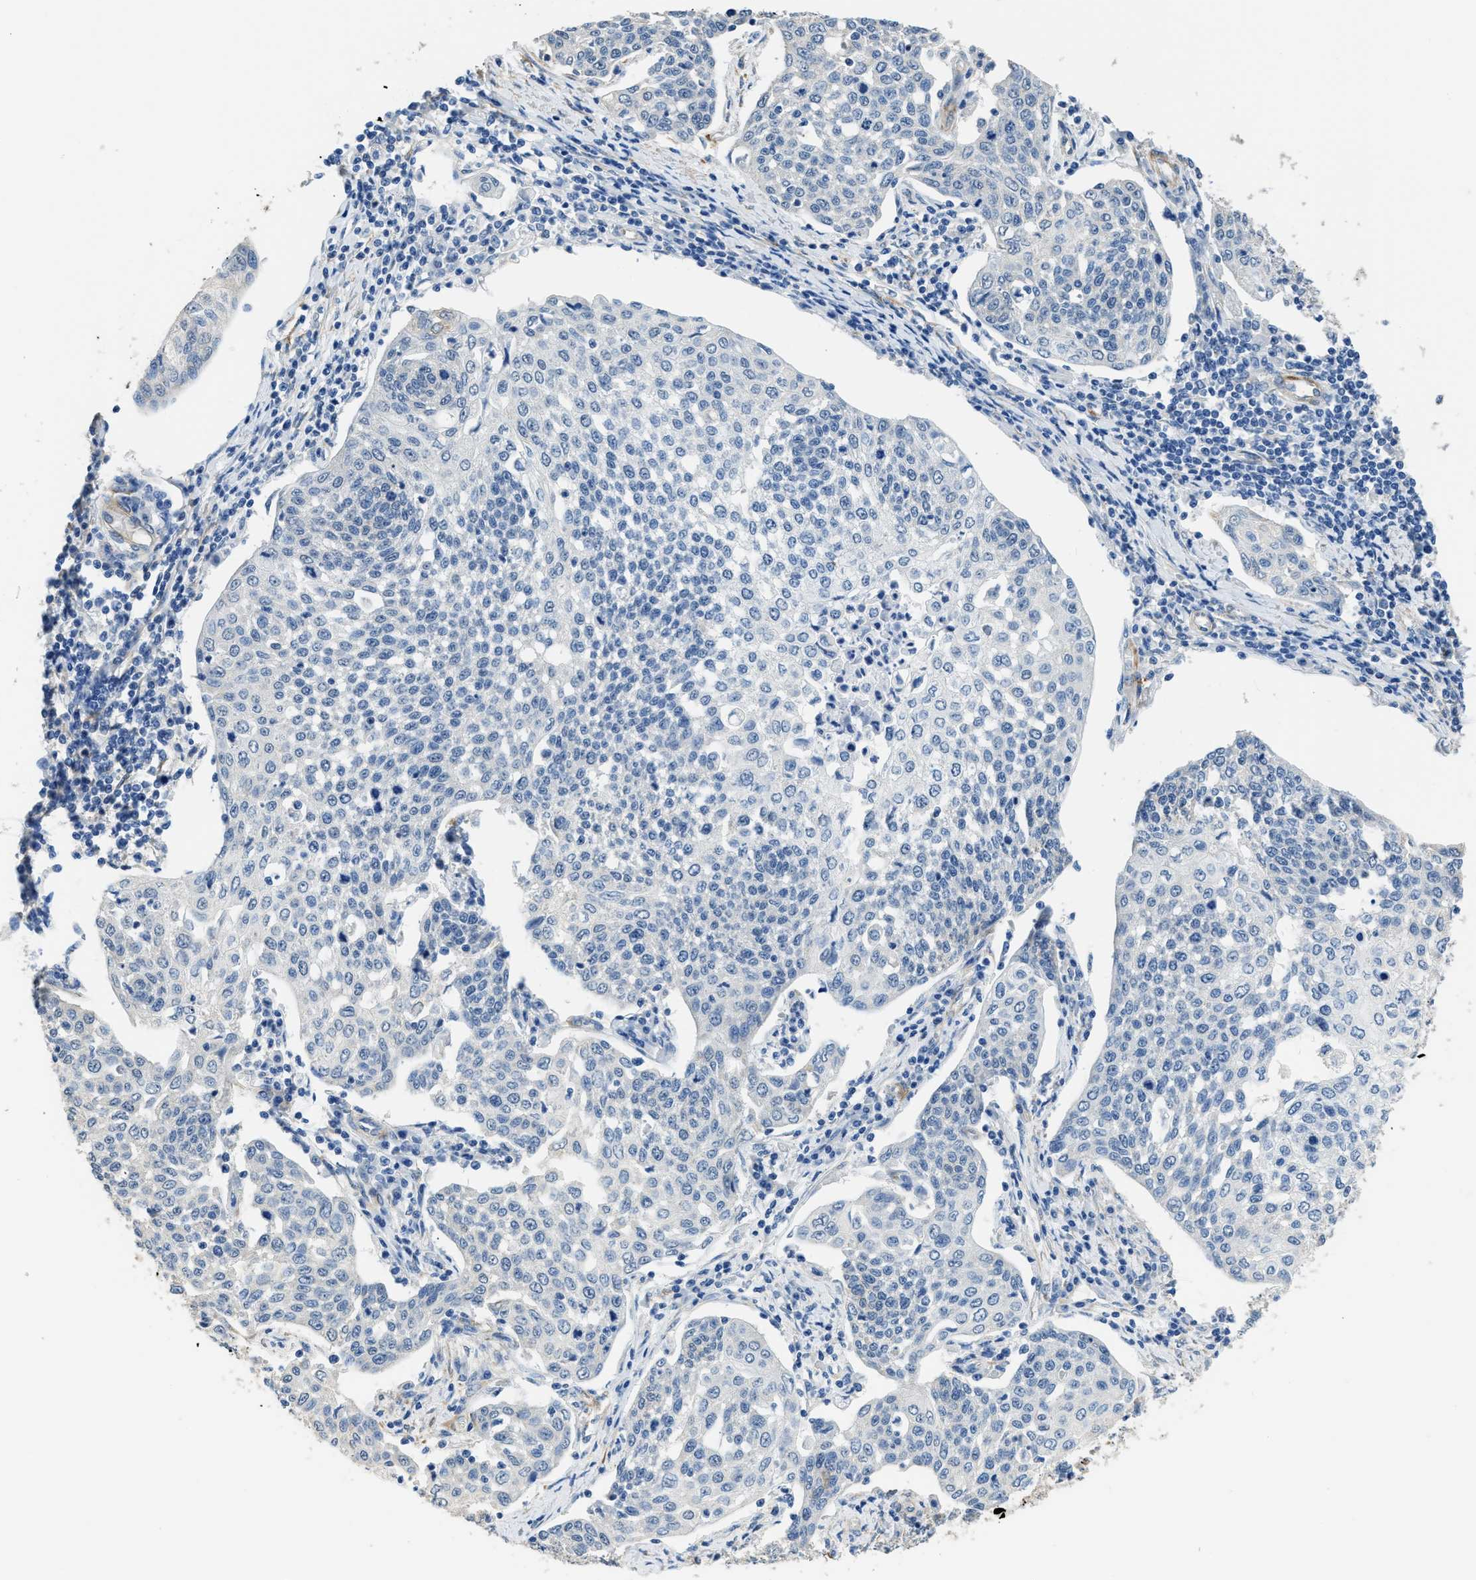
{"staining": {"intensity": "negative", "quantity": "none", "location": "none"}, "tissue": "cervical cancer", "cell_type": "Tumor cells", "image_type": "cancer", "snomed": [{"axis": "morphology", "description": "Squamous cell carcinoma, NOS"}, {"axis": "topography", "description": "Cervix"}], "caption": "An immunohistochemistry (IHC) image of cervical squamous cell carcinoma is shown. There is no staining in tumor cells of cervical squamous cell carcinoma.", "gene": "ZSWIM5", "patient": {"sex": "female", "age": 34}}